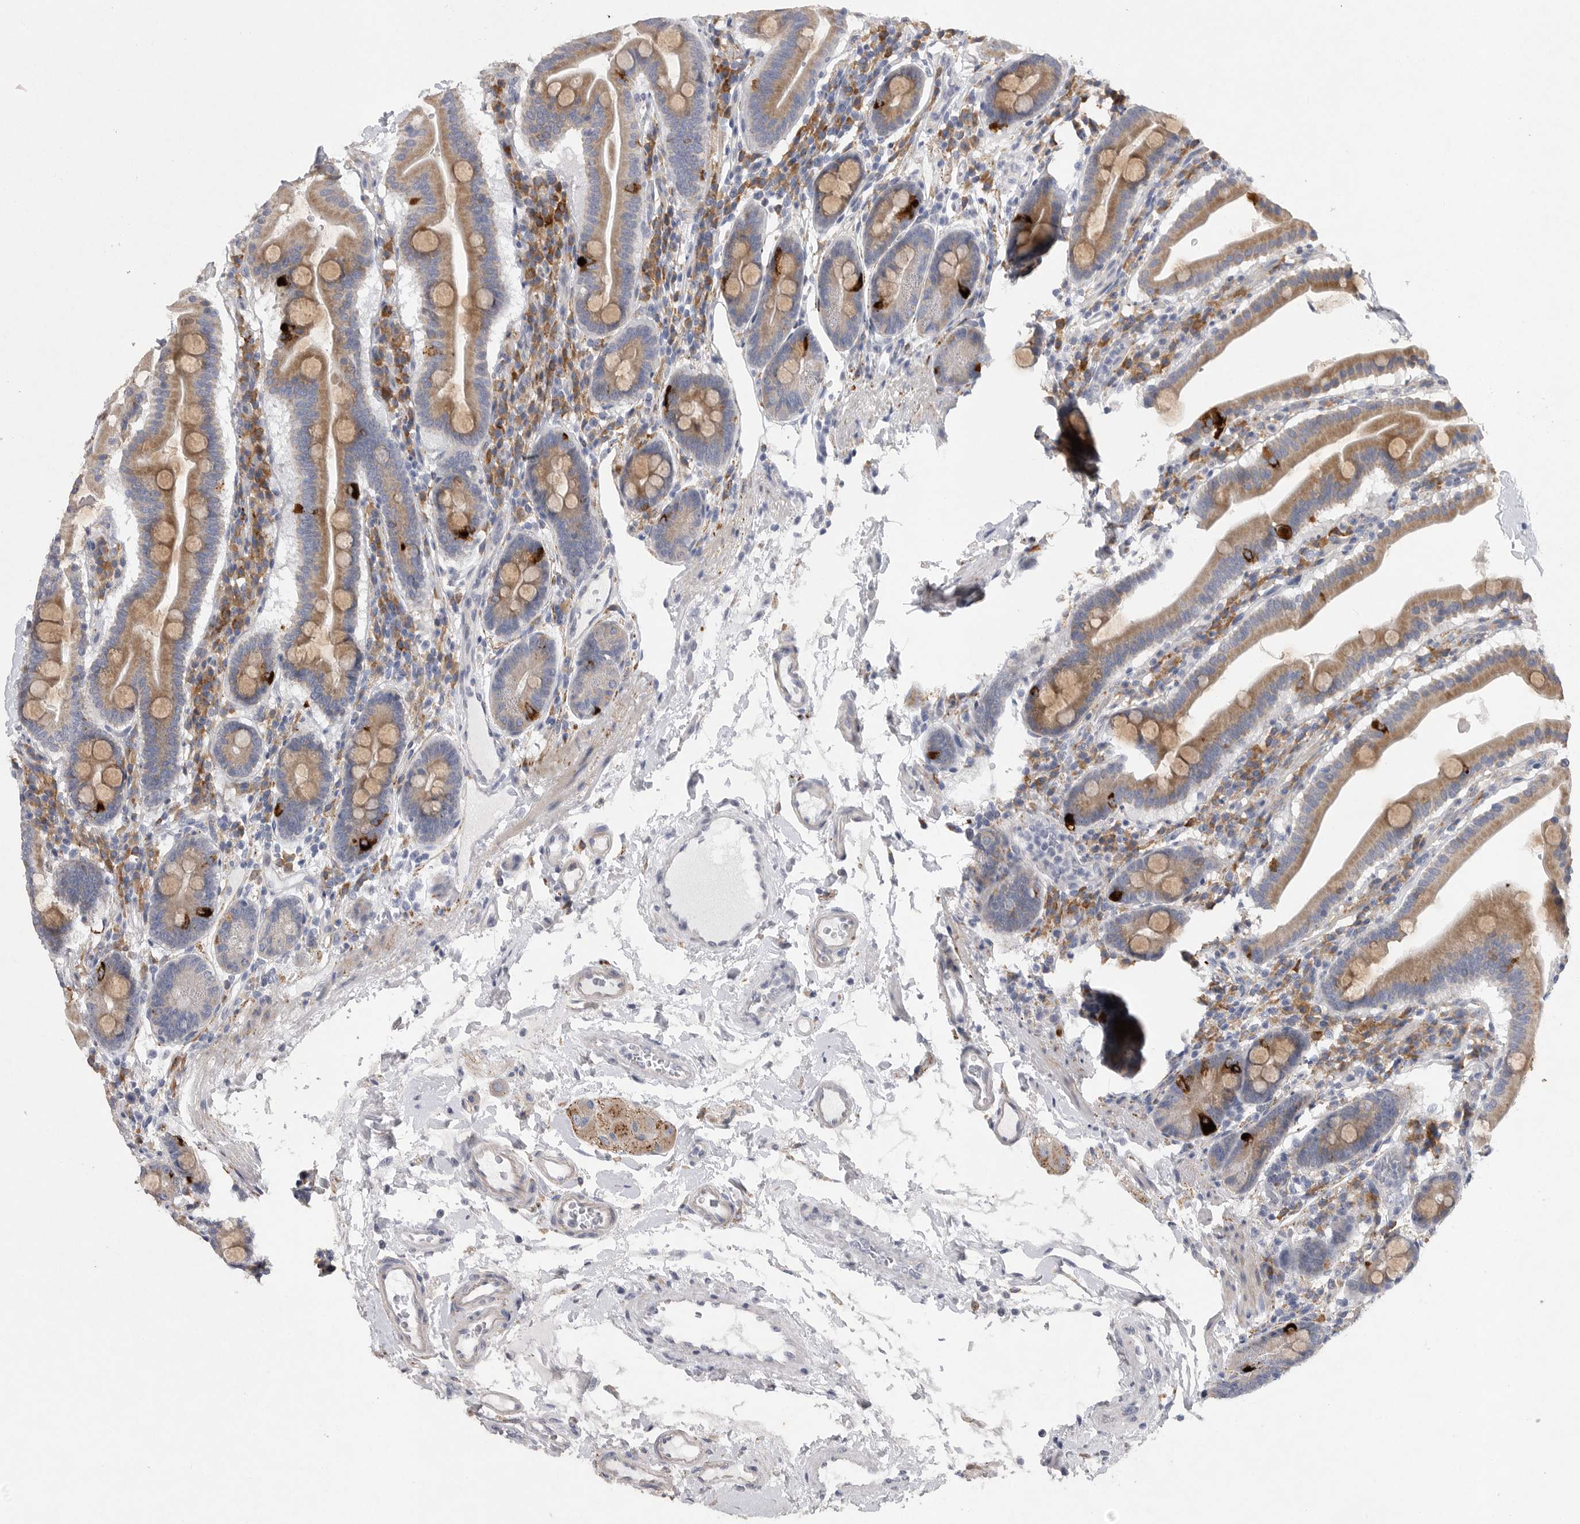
{"staining": {"intensity": "moderate", "quantity": ">75%", "location": "cytoplasmic/membranous"}, "tissue": "duodenum", "cell_type": "Glandular cells", "image_type": "normal", "snomed": [{"axis": "morphology", "description": "Normal tissue, NOS"}, {"axis": "morphology", "description": "Adenocarcinoma, NOS"}, {"axis": "topography", "description": "Pancreas"}, {"axis": "topography", "description": "Duodenum"}], "caption": "IHC (DAB (3,3'-diaminobenzidine)) staining of benign duodenum shows moderate cytoplasmic/membranous protein positivity in about >75% of glandular cells.", "gene": "EDEM3", "patient": {"sex": "male", "age": 50}}